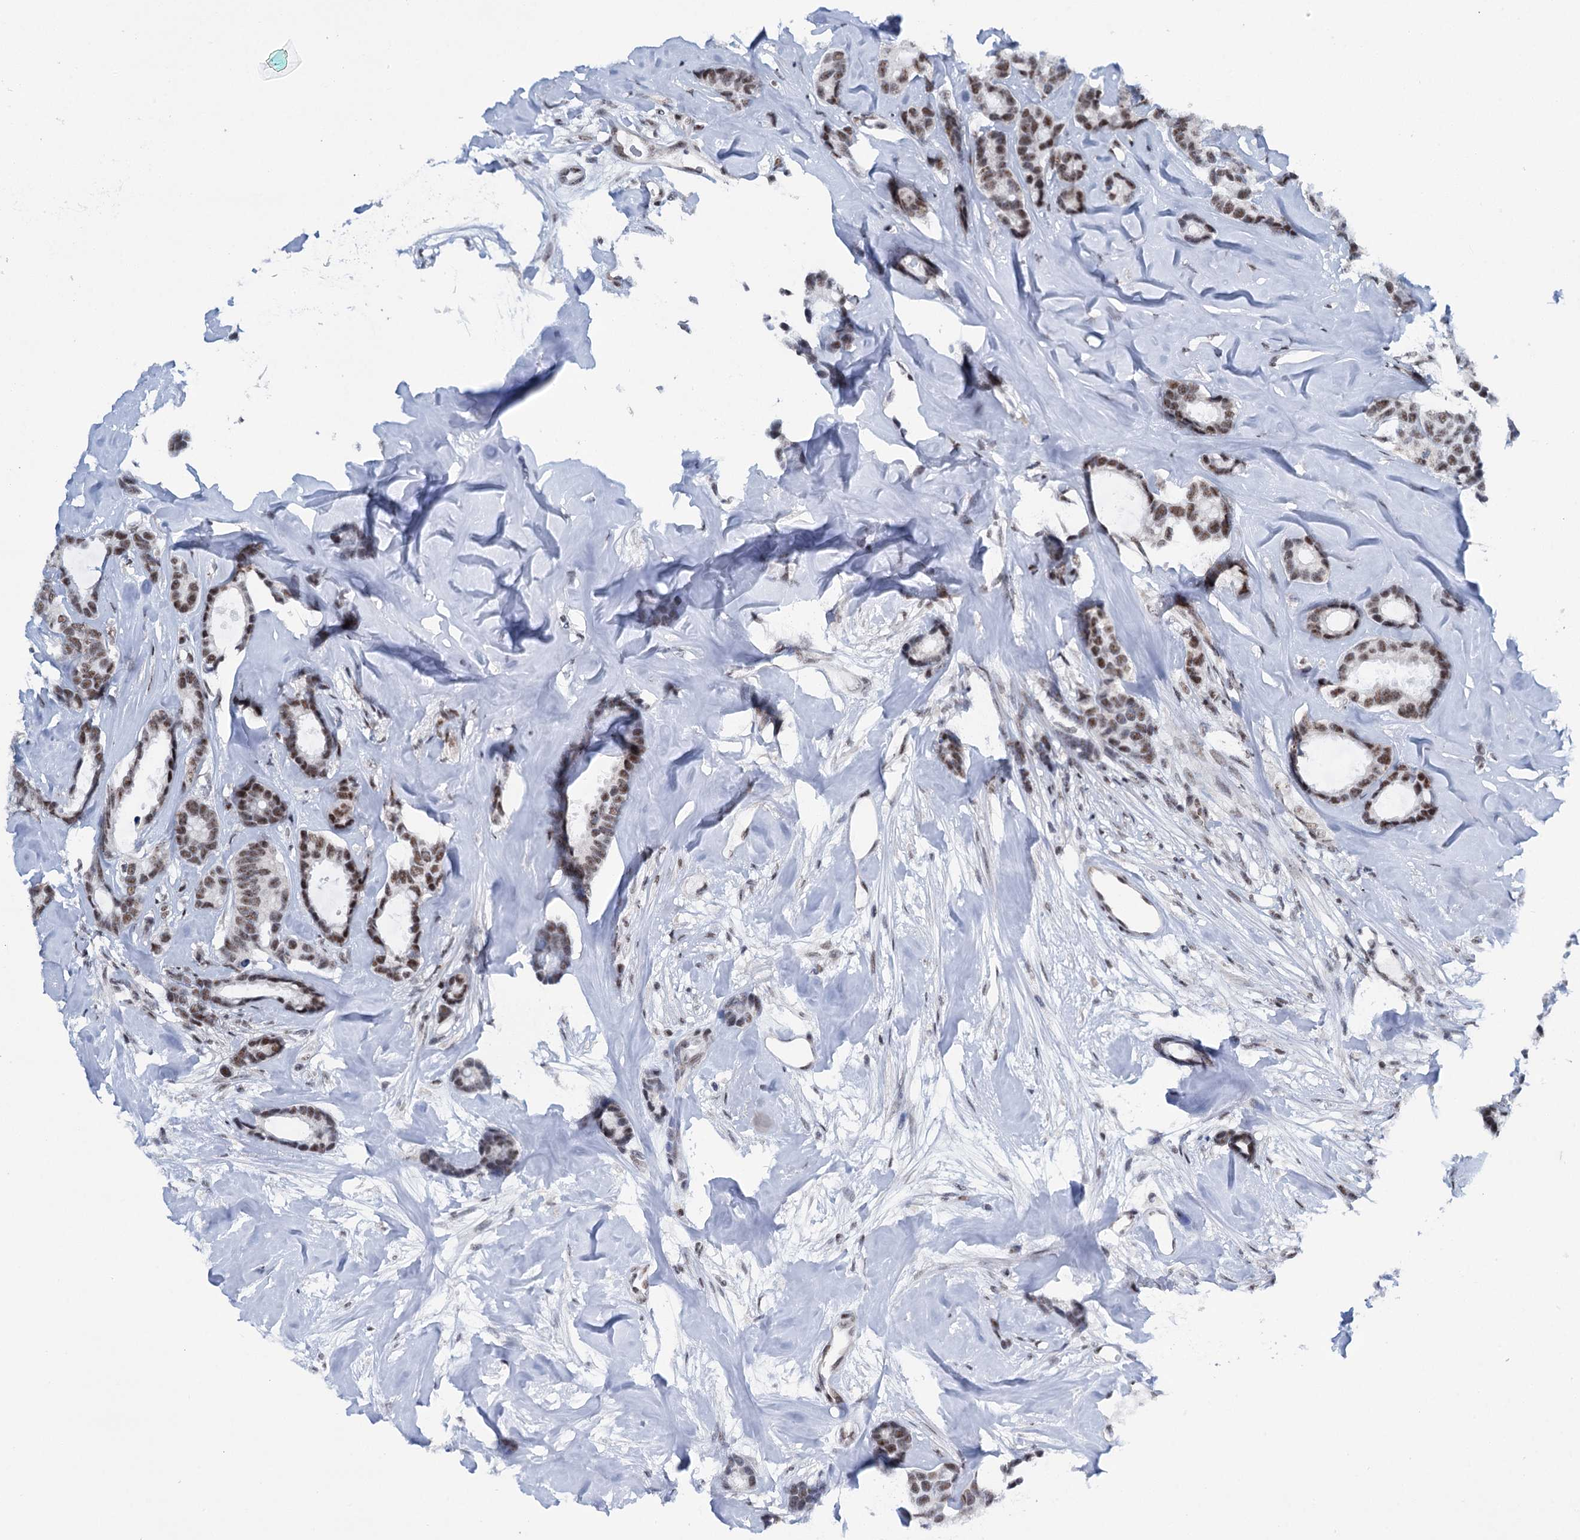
{"staining": {"intensity": "moderate", "quantity": ">75%", "location": "nuclear"}, "tissue": "breast cancer", "cell_type": "Tumor cells", "image_type": "cancer", "snomed": [{"axis": "morphology", "description": "Duct carcinoma"}, {"axis": "topography", "description": "Breast"}], "caption": "A brown stain highlights moderate nuclear positivity of a protein in breast cancer (invasive ductal carcinoma) tumor cells.", "gene": "SREK1", "patient": {"sex": "female", "age": 87}}